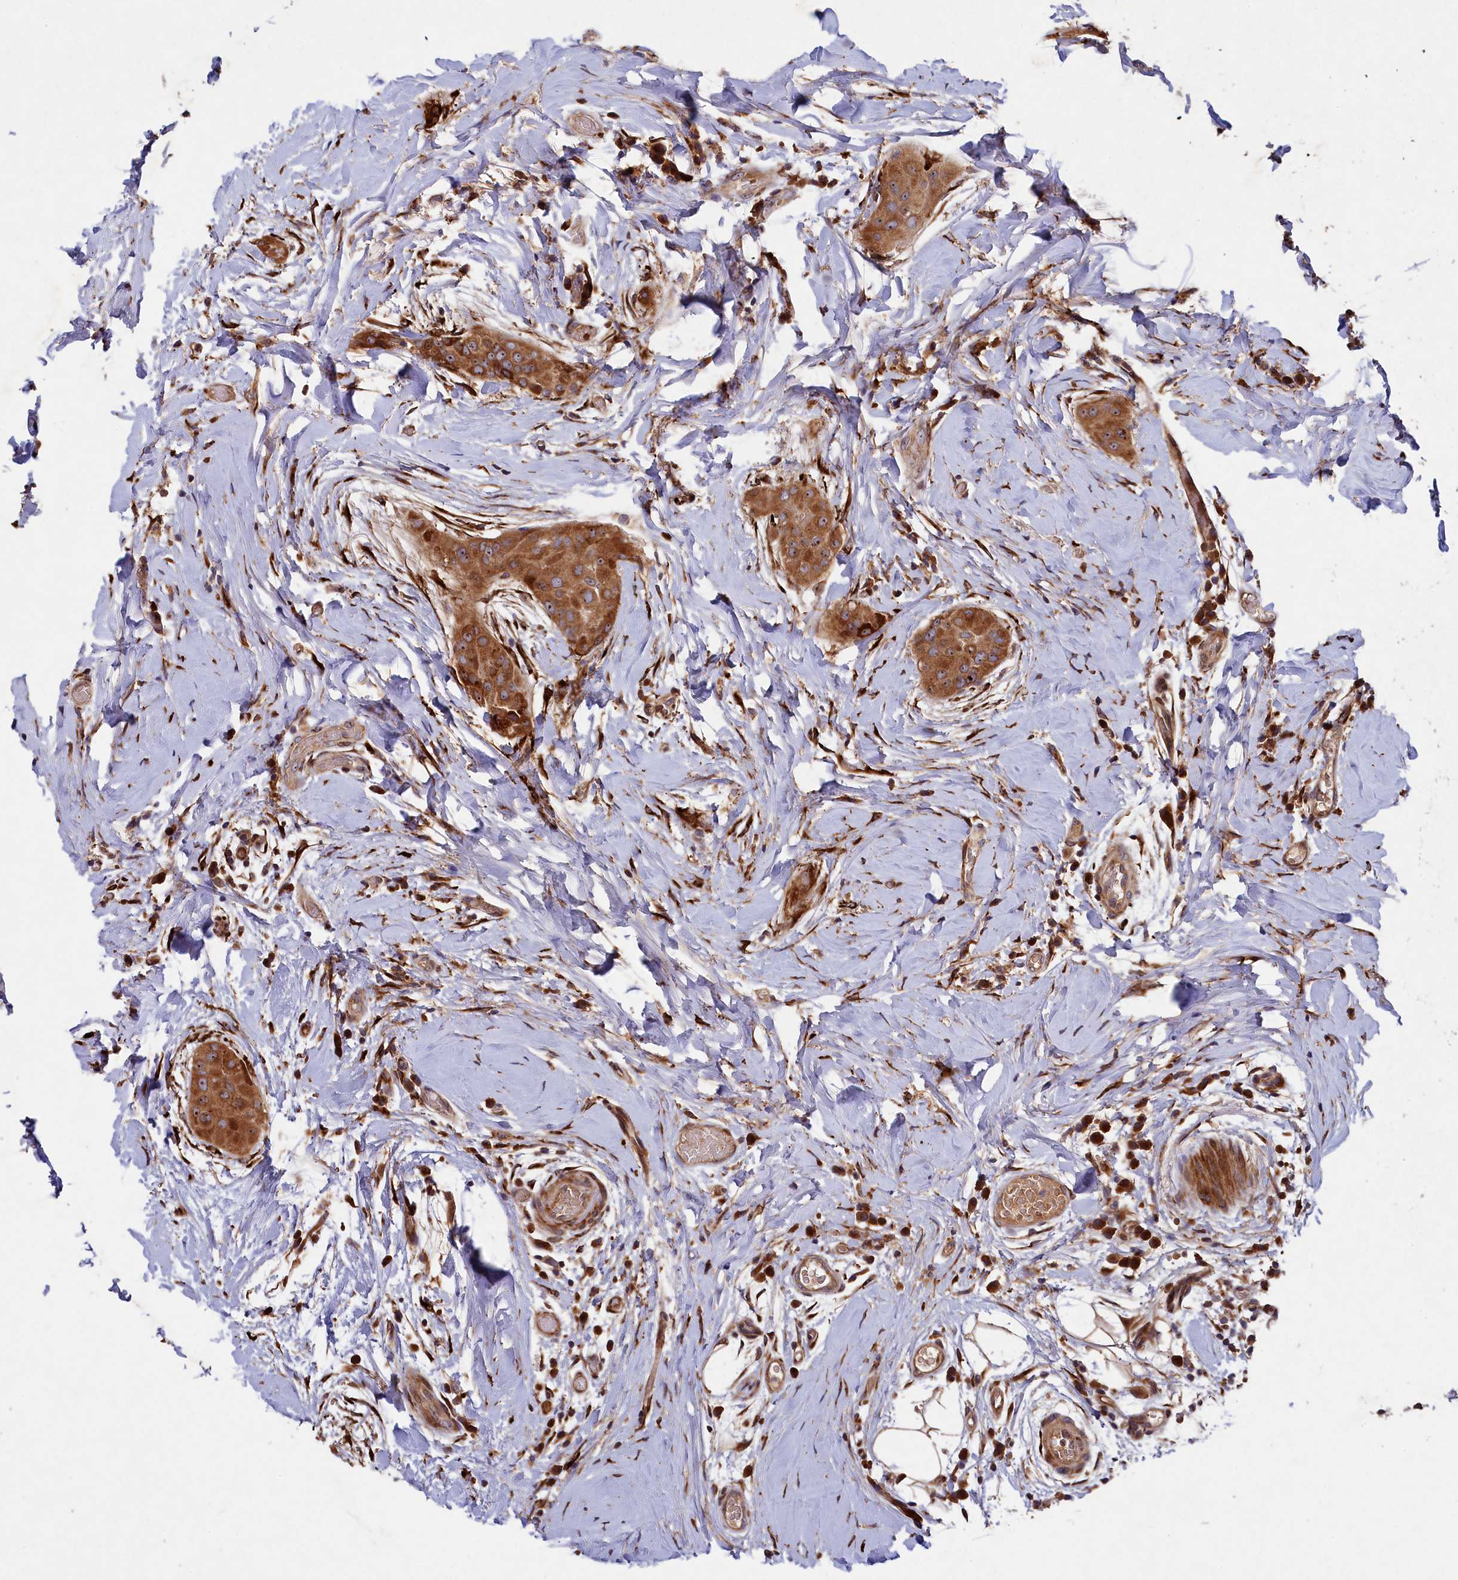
{"staining": {"intensity": "strong", "quantity": ">75%", "location": "cytoplasmic/membranous,nuclear"}, "tissue": "thyroid cancer", "cell_type": "Tumor cells", "image_type": "cancer", "snomed": [{"axis": "morphology", "description": "Papillary adenocarcinoma, NOS"}, {"axis": "topography", "description": "Thyroid gland"}], "caption": "The histopathology image reveals a brown stain indicating the presence of a protein in the cytoplasmic/membranous and nuclear of tumor cells in thyroid cancer. The staining was performed using DAB (3,3'-diaminobenzidine), with brown indicating positive protein expression. Nuclei are stained blue with hematoxylin.", "gene": "ARRDC4", "patient": {"sex": "male", "age": 33}}